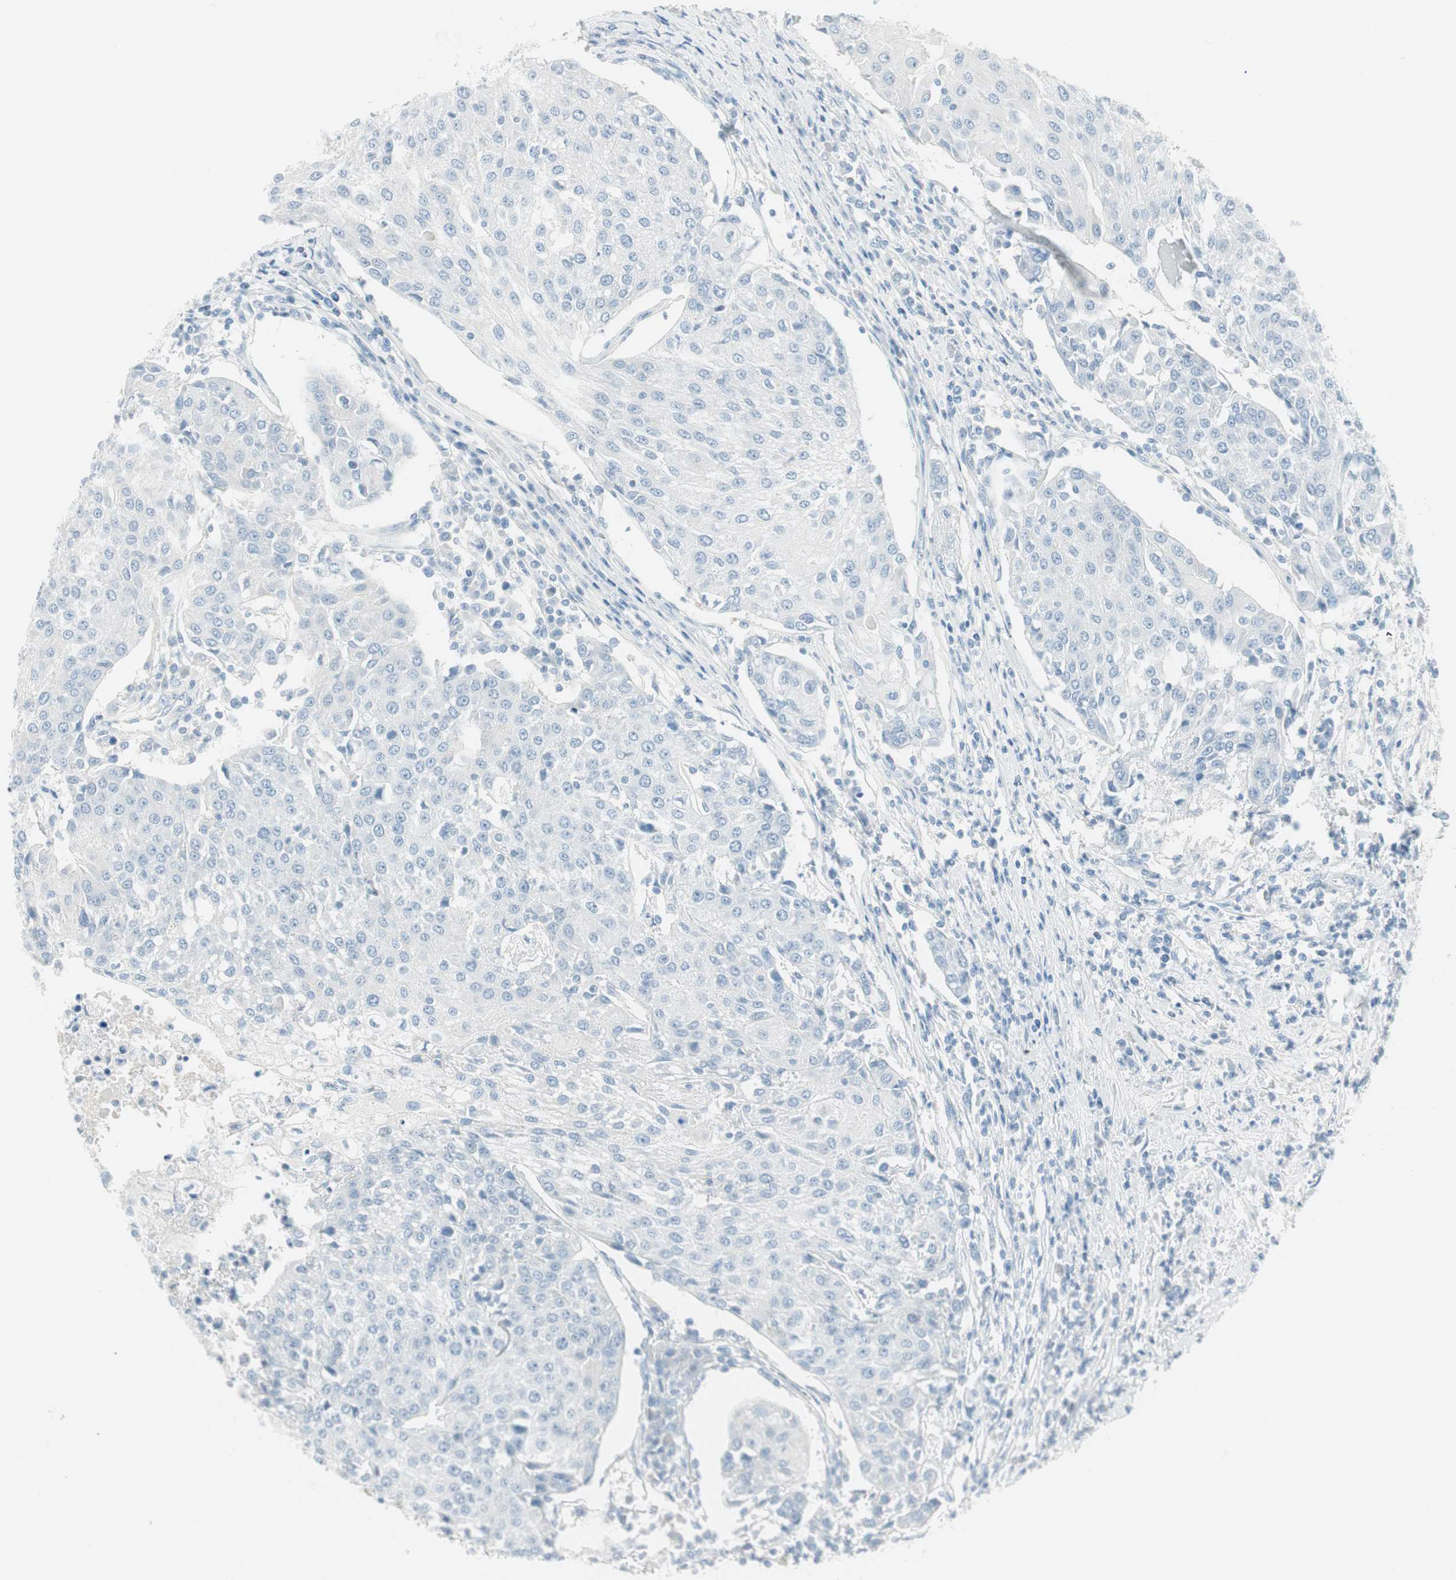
{"staining": {"intensity": "negative", "quantity": "none", "location": "none"}, "tissue": "urothelial cancer", "cell_type": "Tumor cells", "image_type": "cancer", "snomed": [{"axis": "morphology", "description": "Urothelial carcinoma, High grade"}, {"axis": "topography", "description": "Urinary bladder"}], "caption": "This is an immunohistochemistry (IHC) micrograph of high-grade urothelial carcinoma. There is no expression in tumor cells.", "gene": "ITLN2", "patient": {"sex": "female", "age": 85}}